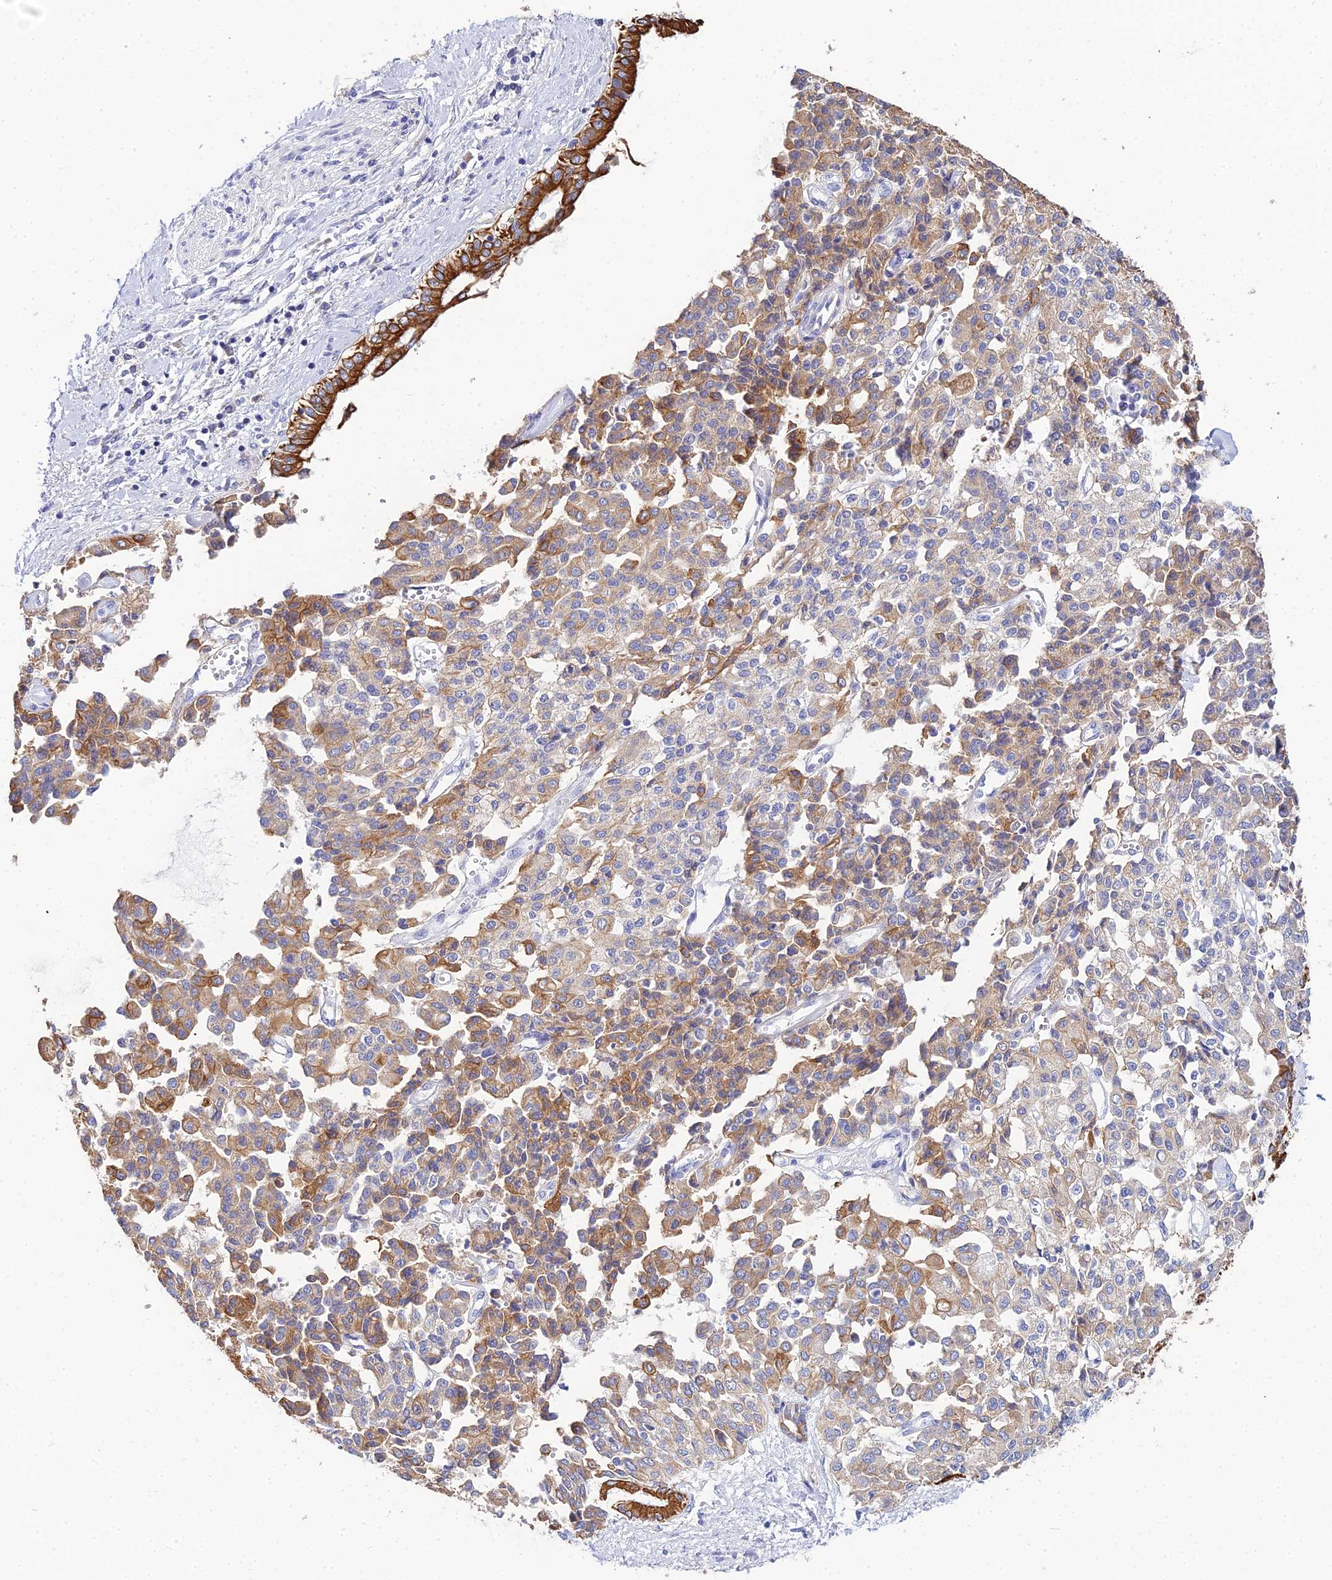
{"staining": {"intensity": "moderate", "quantity": "25%-75%", "location": "cytoplasmic/membranous"}, "tissue": "liver cancer", "cell_type": "Tumor cells", "image_type": "cancer", "snomed": [{"axis": "morphology", "description": "Cholangiocarcinoma"}, {"axis": "topography", "description": "Liver"}], "caption": "Liver cancer (cholangiocarcinoma) was stained to show a protein in brown. There is medium levels of moderate cytoplasmic/membranous staining in about 25%-75% of tumor cells.", "gene": "ZXDA", "patient": {"sex": "female", "age": 77}}